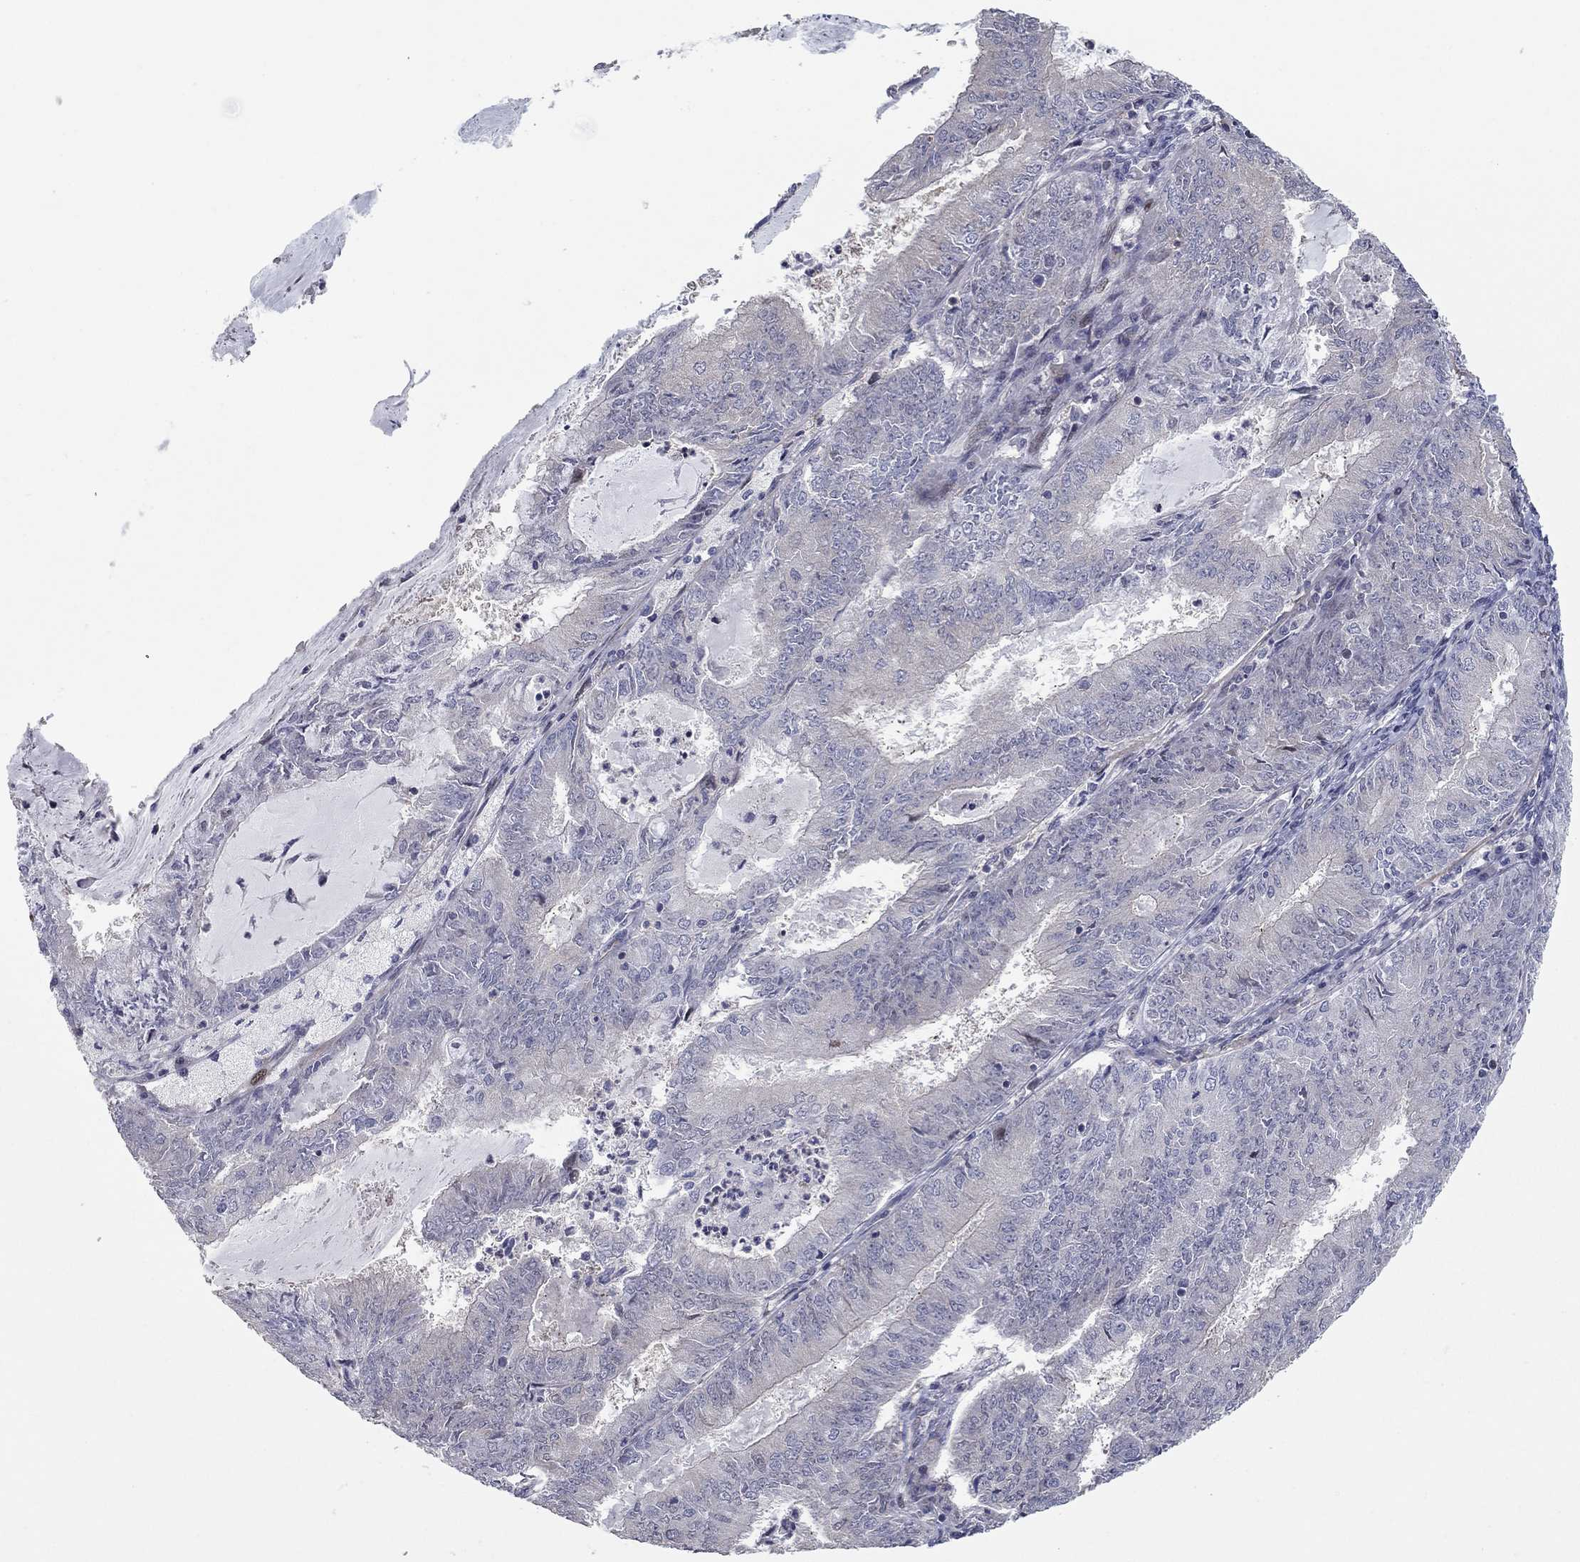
{"staining": {"intensity": "negative", "quantity": "none", "location": "none"}, "tissue": "endometrial cancer", "cell_type": "Tumor cells", "image_type": "cancer", "snomed": [{"axis": "morphology", "description": "Adenocarcinoma, NOS"}, {"axis": "topography", "description": "Endometrium"}], "caption": "This histopathology image is of endometrial cancer (adenocarcinoma) stained with immunohistochemistry to label a protein in brown with the nuclei are counter-stained blue. There is no expression in tumor cells.", "gene": "DUSP7", "patient": {"sex": "female", "age": 57}}